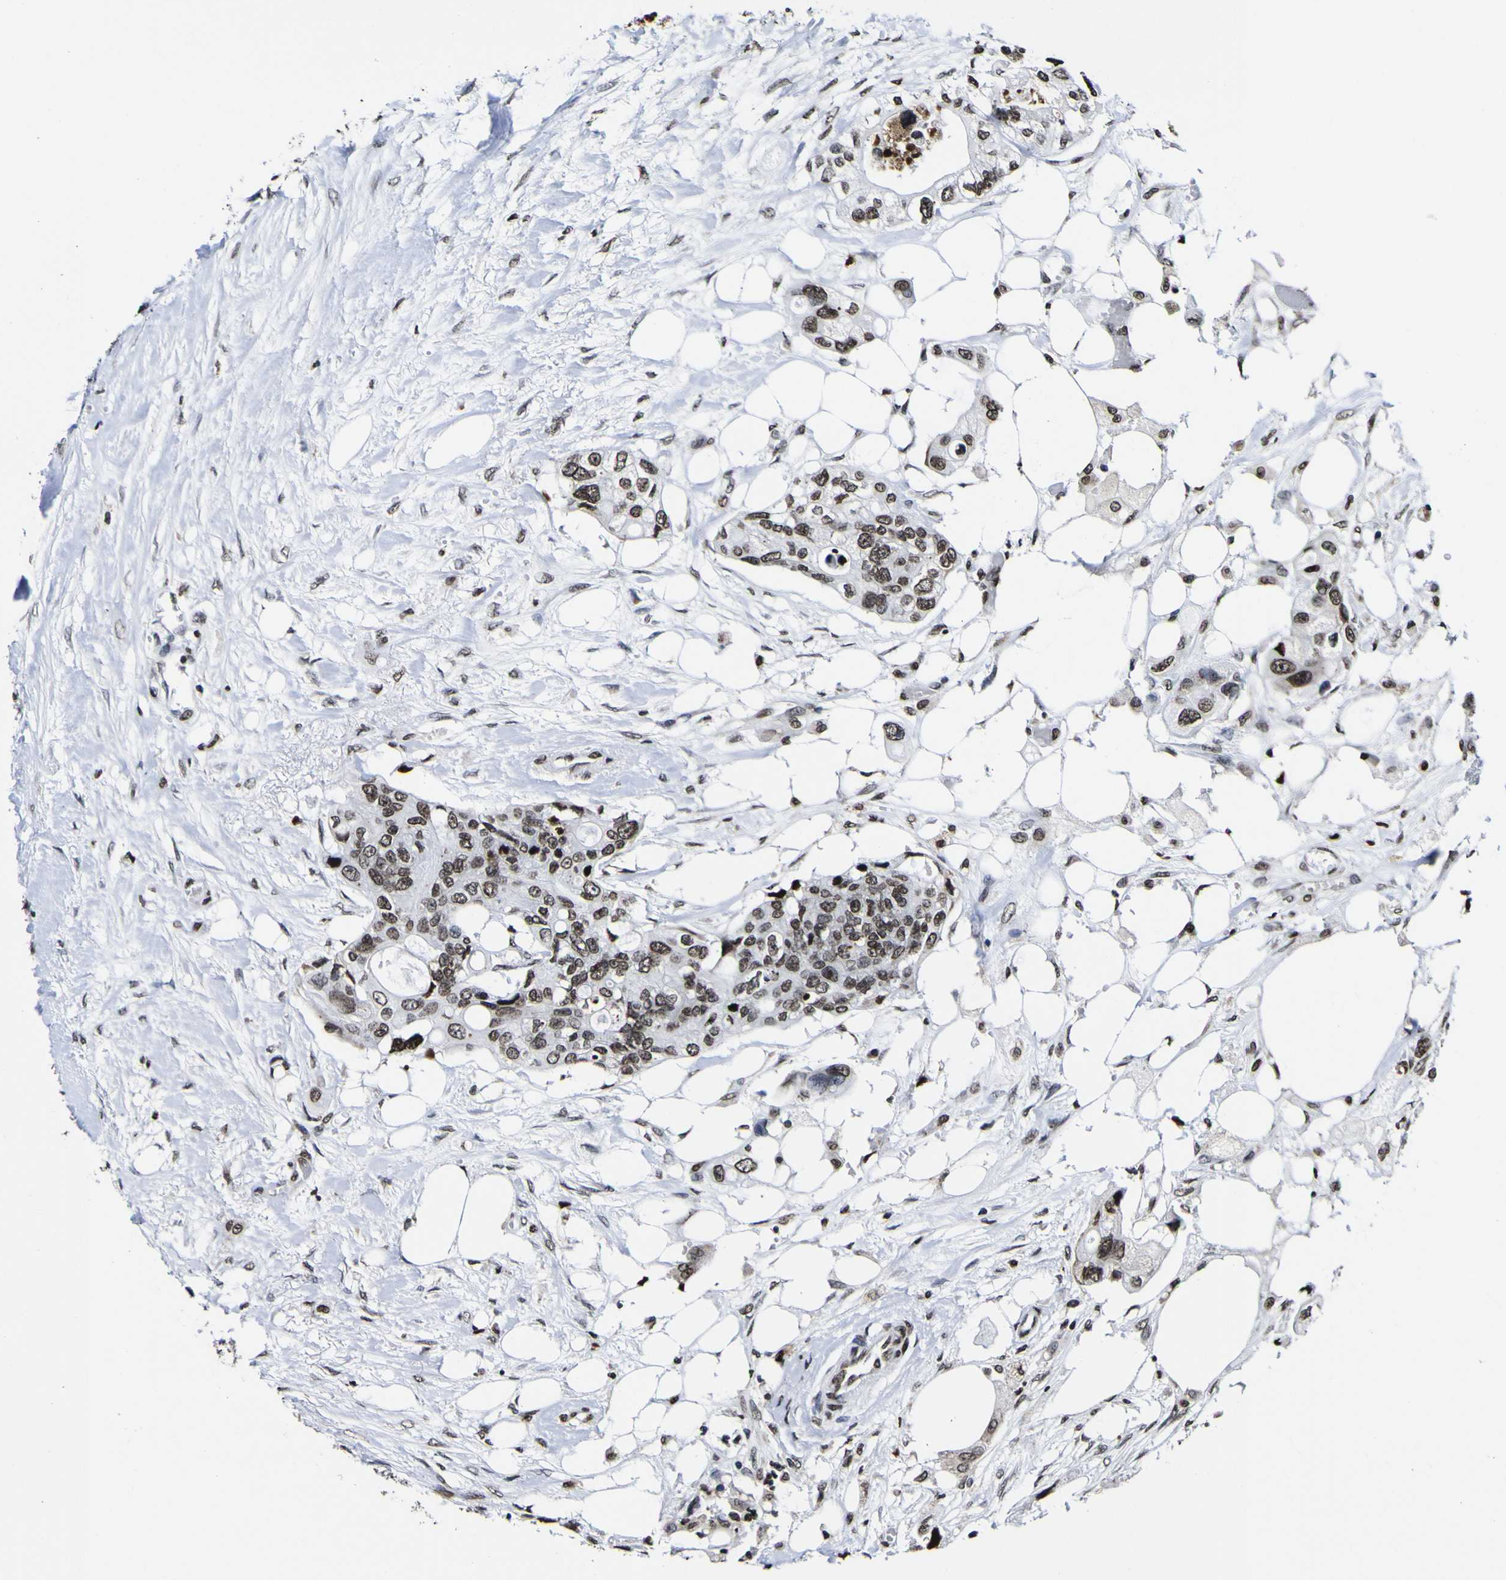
{"staining": {"intensity": "strong", "quantity": ">75%", "location": "nuclear"}, "tissue": "colorectal cancer", "cell_type": "Tumor cells", "image_type": "cancer", "snomed": [{"axis": "morphology", "description": "Adenocarcinoma, NOS"}, {"axis": "topography", "description": "Colon"}], "caption": "Tumor cells display high levels of strong nuclear expression in about >75% of cells in colorectal cancer (adenocarcinoma).", "gene": "PIAS1", "patient": {"sex": "female", "age": 57}}